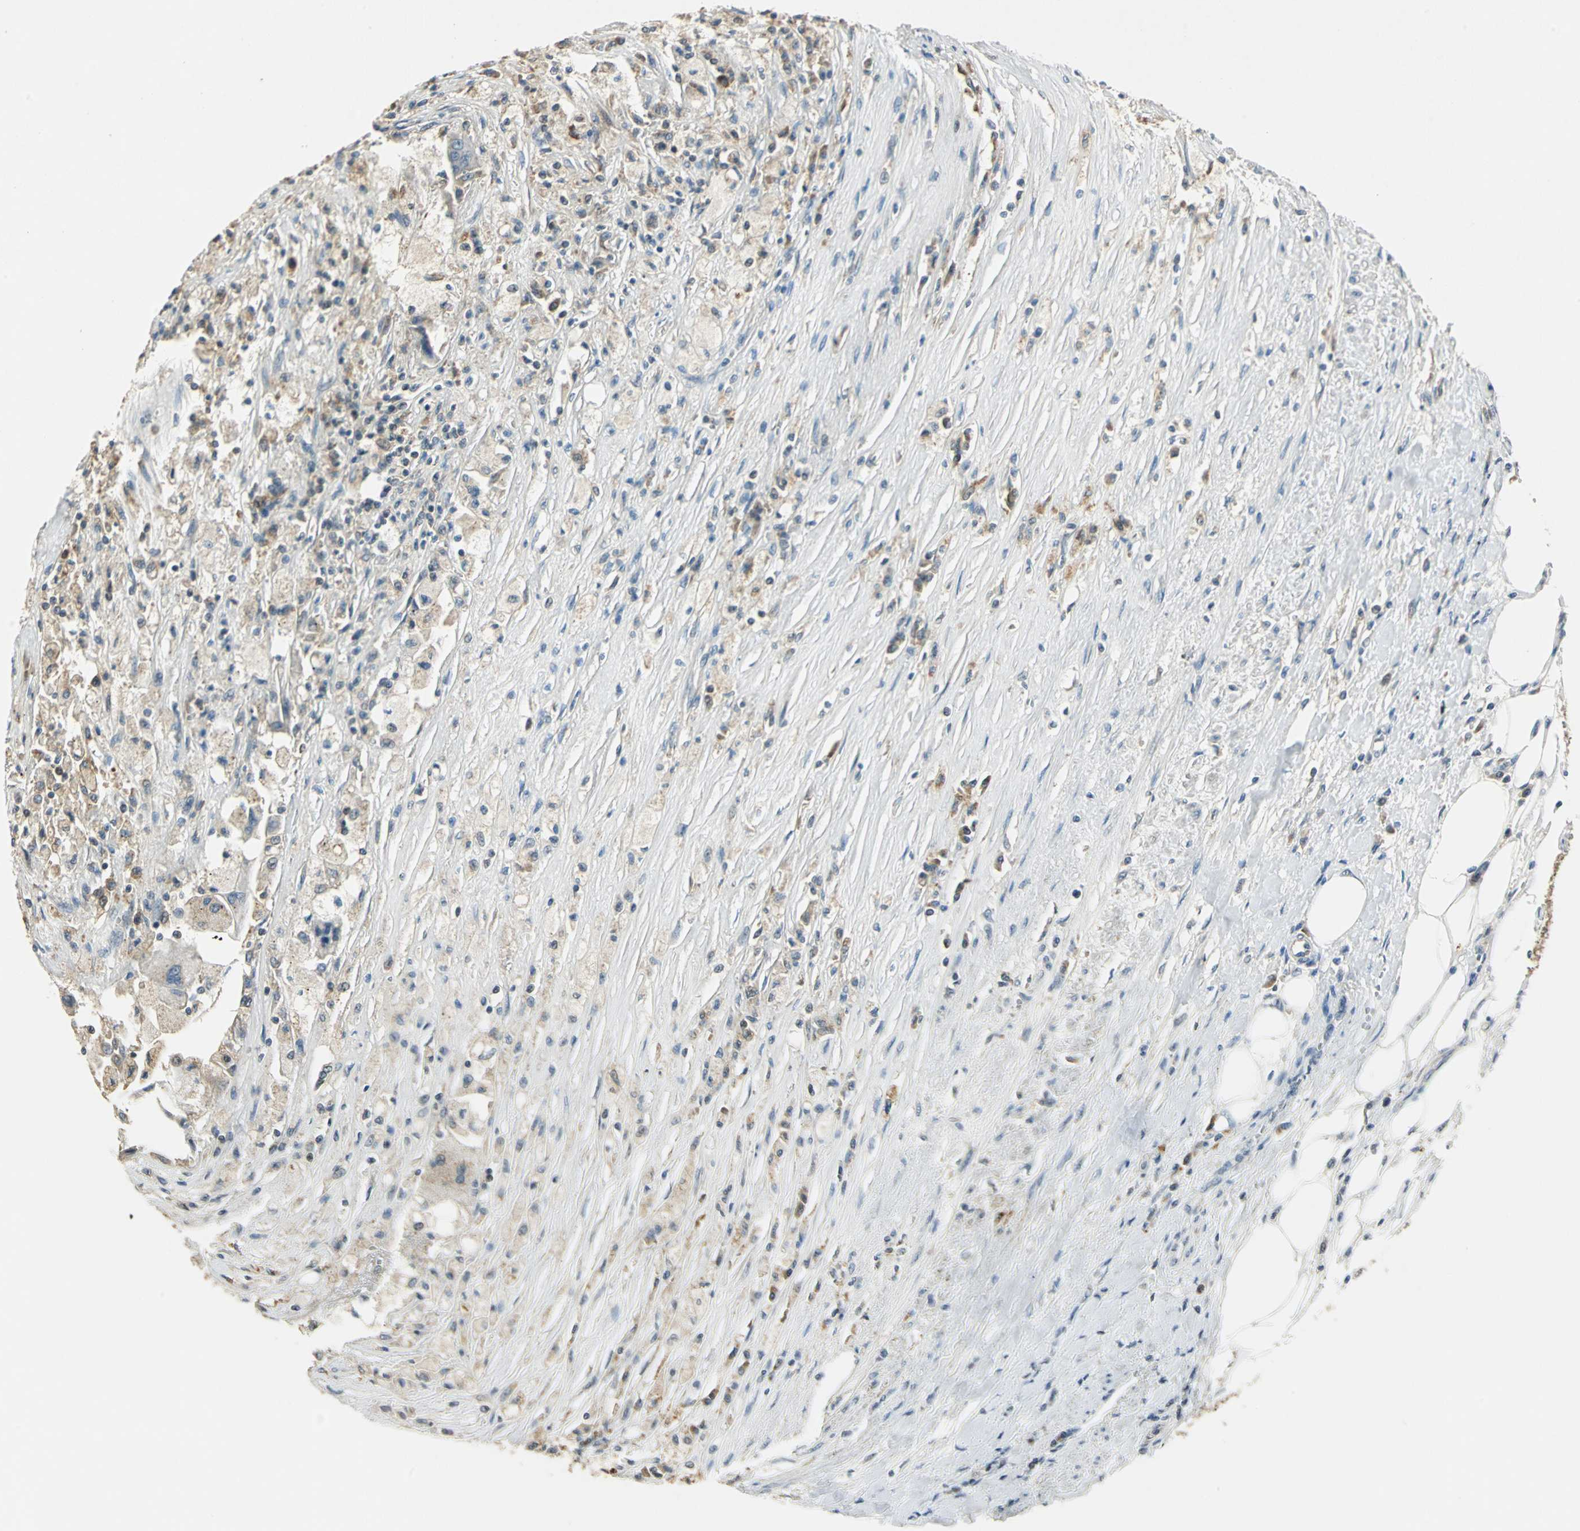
{"staining": {"intensity": "weak", "quantity": "25%-75%", "location": "cytoplasmic/membranous"}, "tissue": "renal cancer", "cell_type": "Tumor cells", "image_type": "cancer", "snomed": [{"axis": "morphology", "description": "Normal tissue, NOS"}, {"axis": "morphology", "description": "Adenocarcinoma, NOS"}, {"axis": "topography", "description": "Kidney"}], "caption": "DAB immunohistochemical staining of human renal cancer demonstrates weak cytoplasmic/membranous protein expression in approximately 25%-75% of tumor cells.", "gene": "AHSA1", "patient": {"sex": "male", "age": 71}}